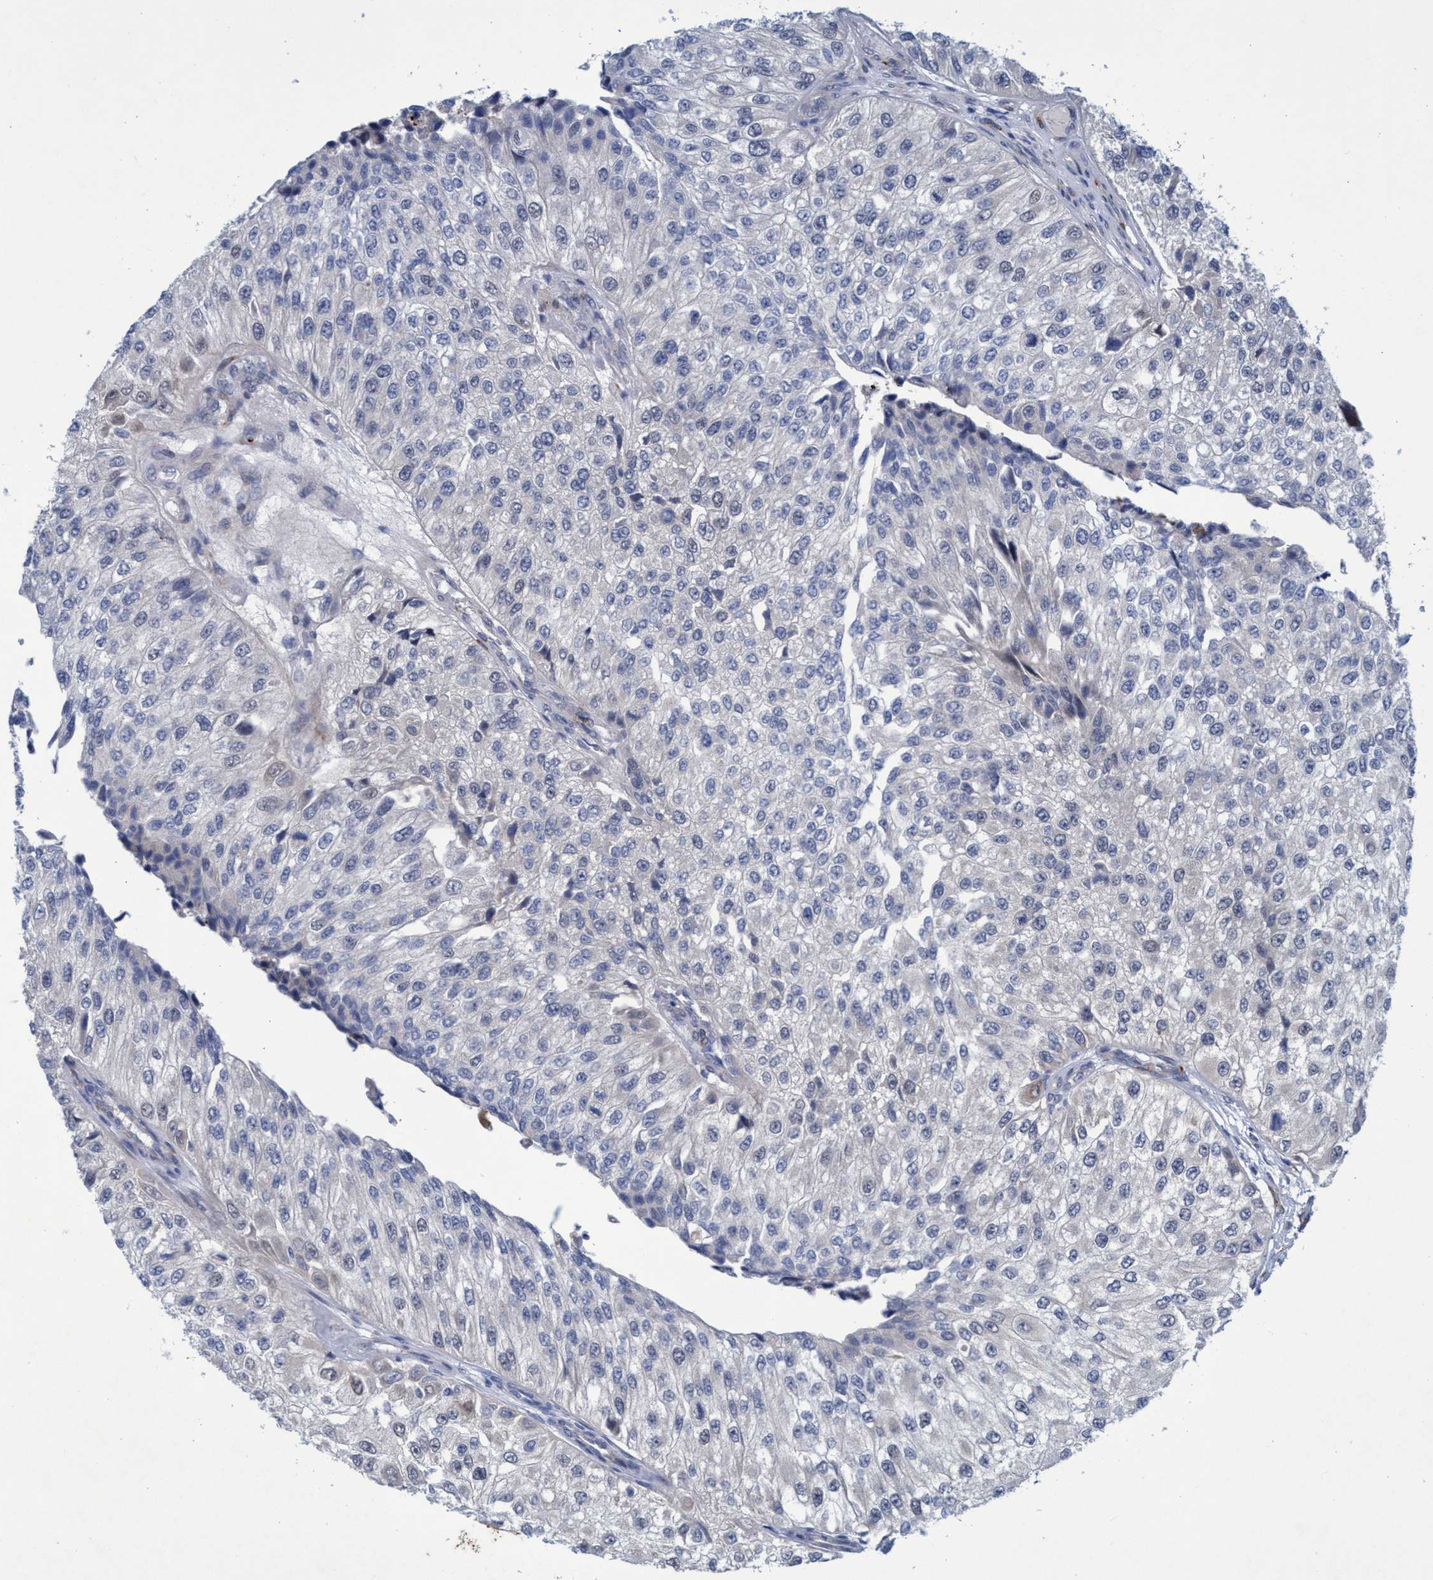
{"staining": {"intensity": "negative", "quantity": "none", "location": "none"}, "tissue": "urothelial cancer", "cell_type": "Tumor cells", "image_type": "cancer", "snomed": [{"axis": "morphology", "description": "Urothelial carcinoma, High grade"}, {"axis": "topography", "description": "Kidney"}, {"axis": "topography", "description": "Urinary bladder"}], "caption": "A micrograph of urothelial cancer stained for a protein displays no brown staining in tumor cells. (DAB immunohistochemistry (IHC) with hematoxylin counter stain).", "gene": "SLC43A2", "patient": {"sex": "male", "age": 77}}